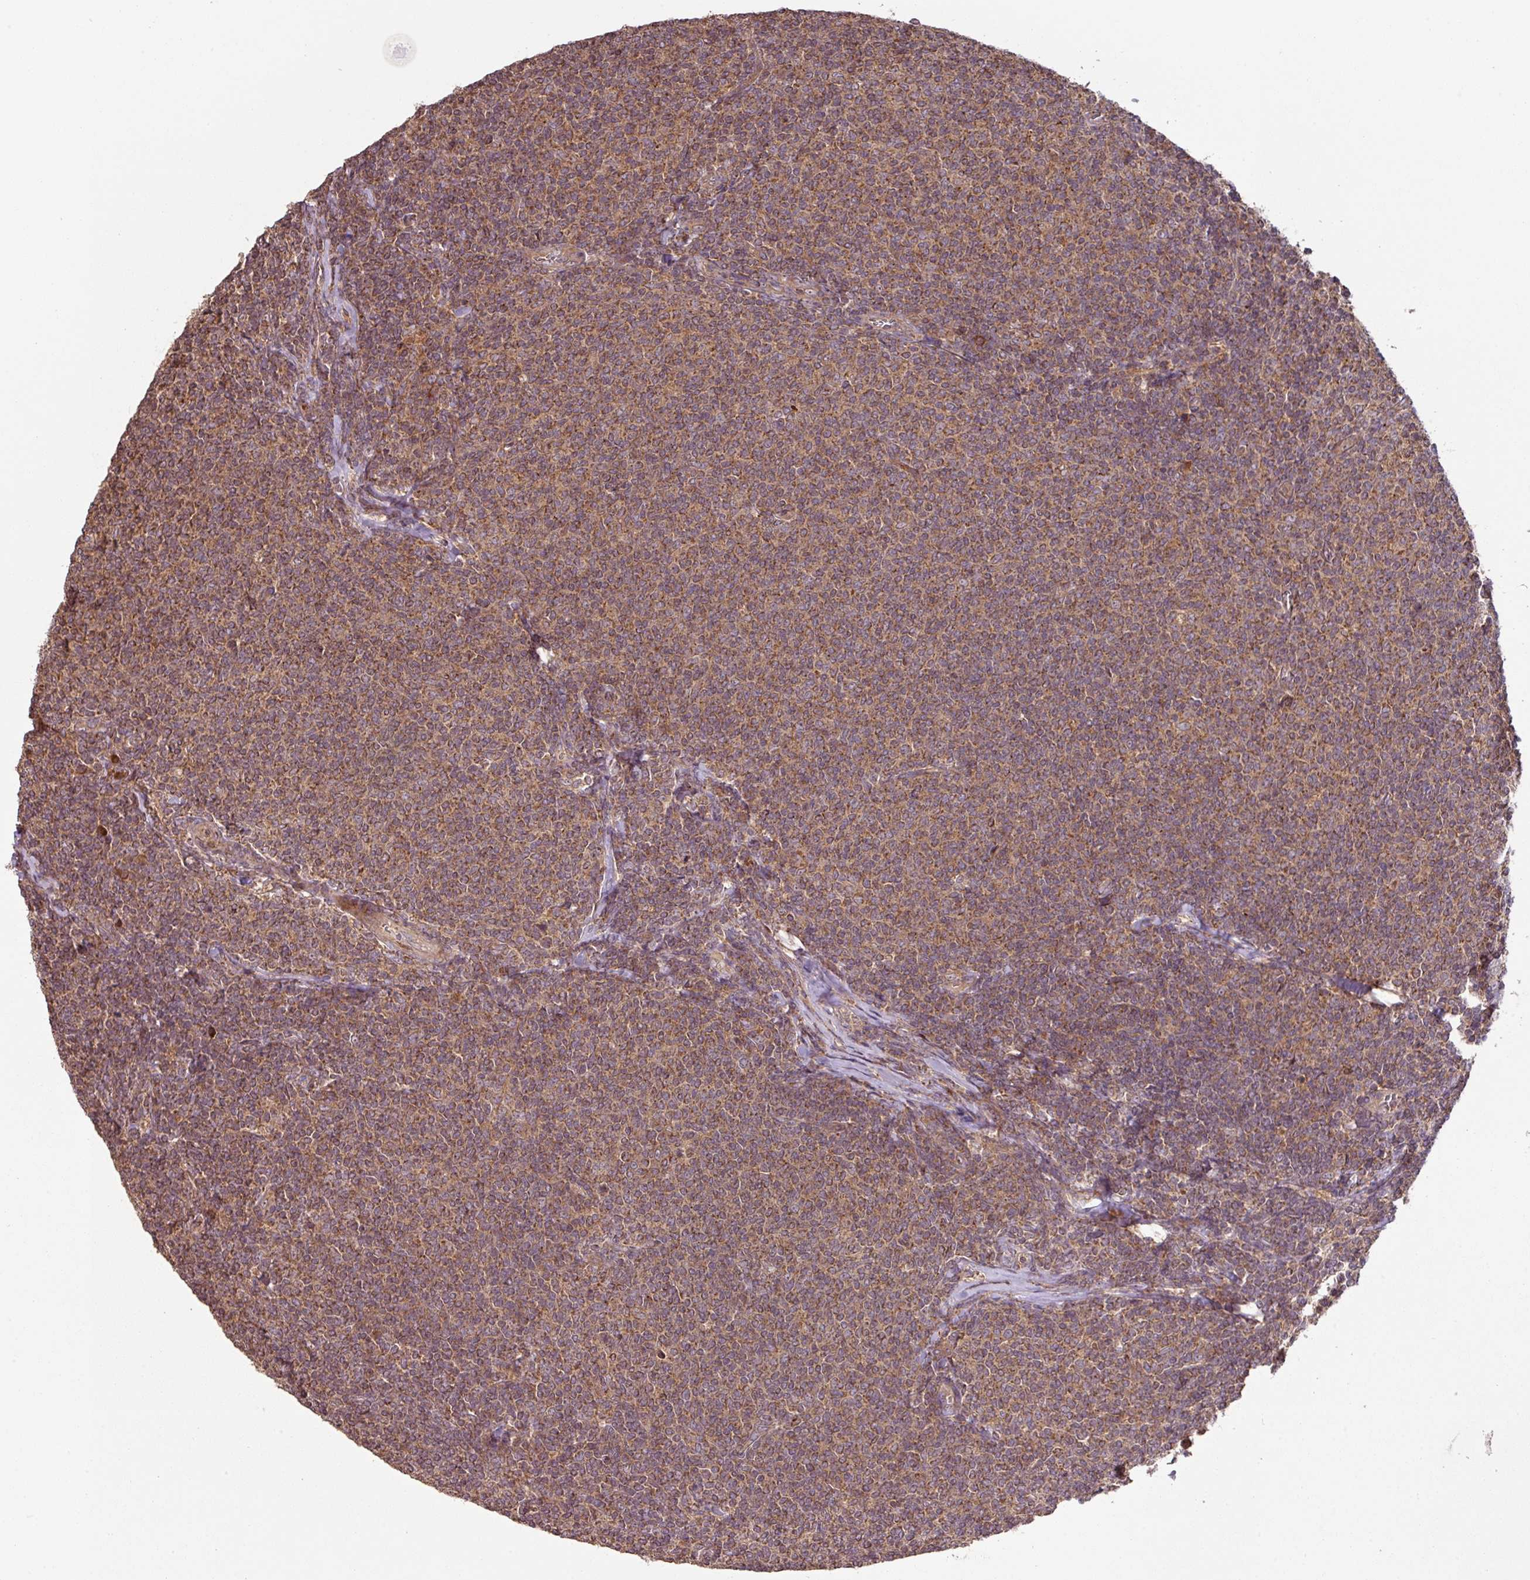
{"staining": {"intensity": "moderate", "quantity": ">75%", "location": "cytoplasmic/membranous"}, "tissue": "lymphoma", "cell_type": "Tumor cells", "image_type": "cancer", "snomed": [{"axis": "morphology", "description": "Malignant lymphoma, non-Hodgkin's type, Low grade"}, {"axis": "topography", "description": "Lymph node"}], "caption": "Lymphoma tissue demonstrates moderate cytoplasmic/membranous expression in approximately >75% of tumor cells, visualized by immunohistochemistry. (Brightfield microscopy of DAB IHC at high magnification).", "gene": "MRRF", "patient": {"sex": "male", "age": 52}}